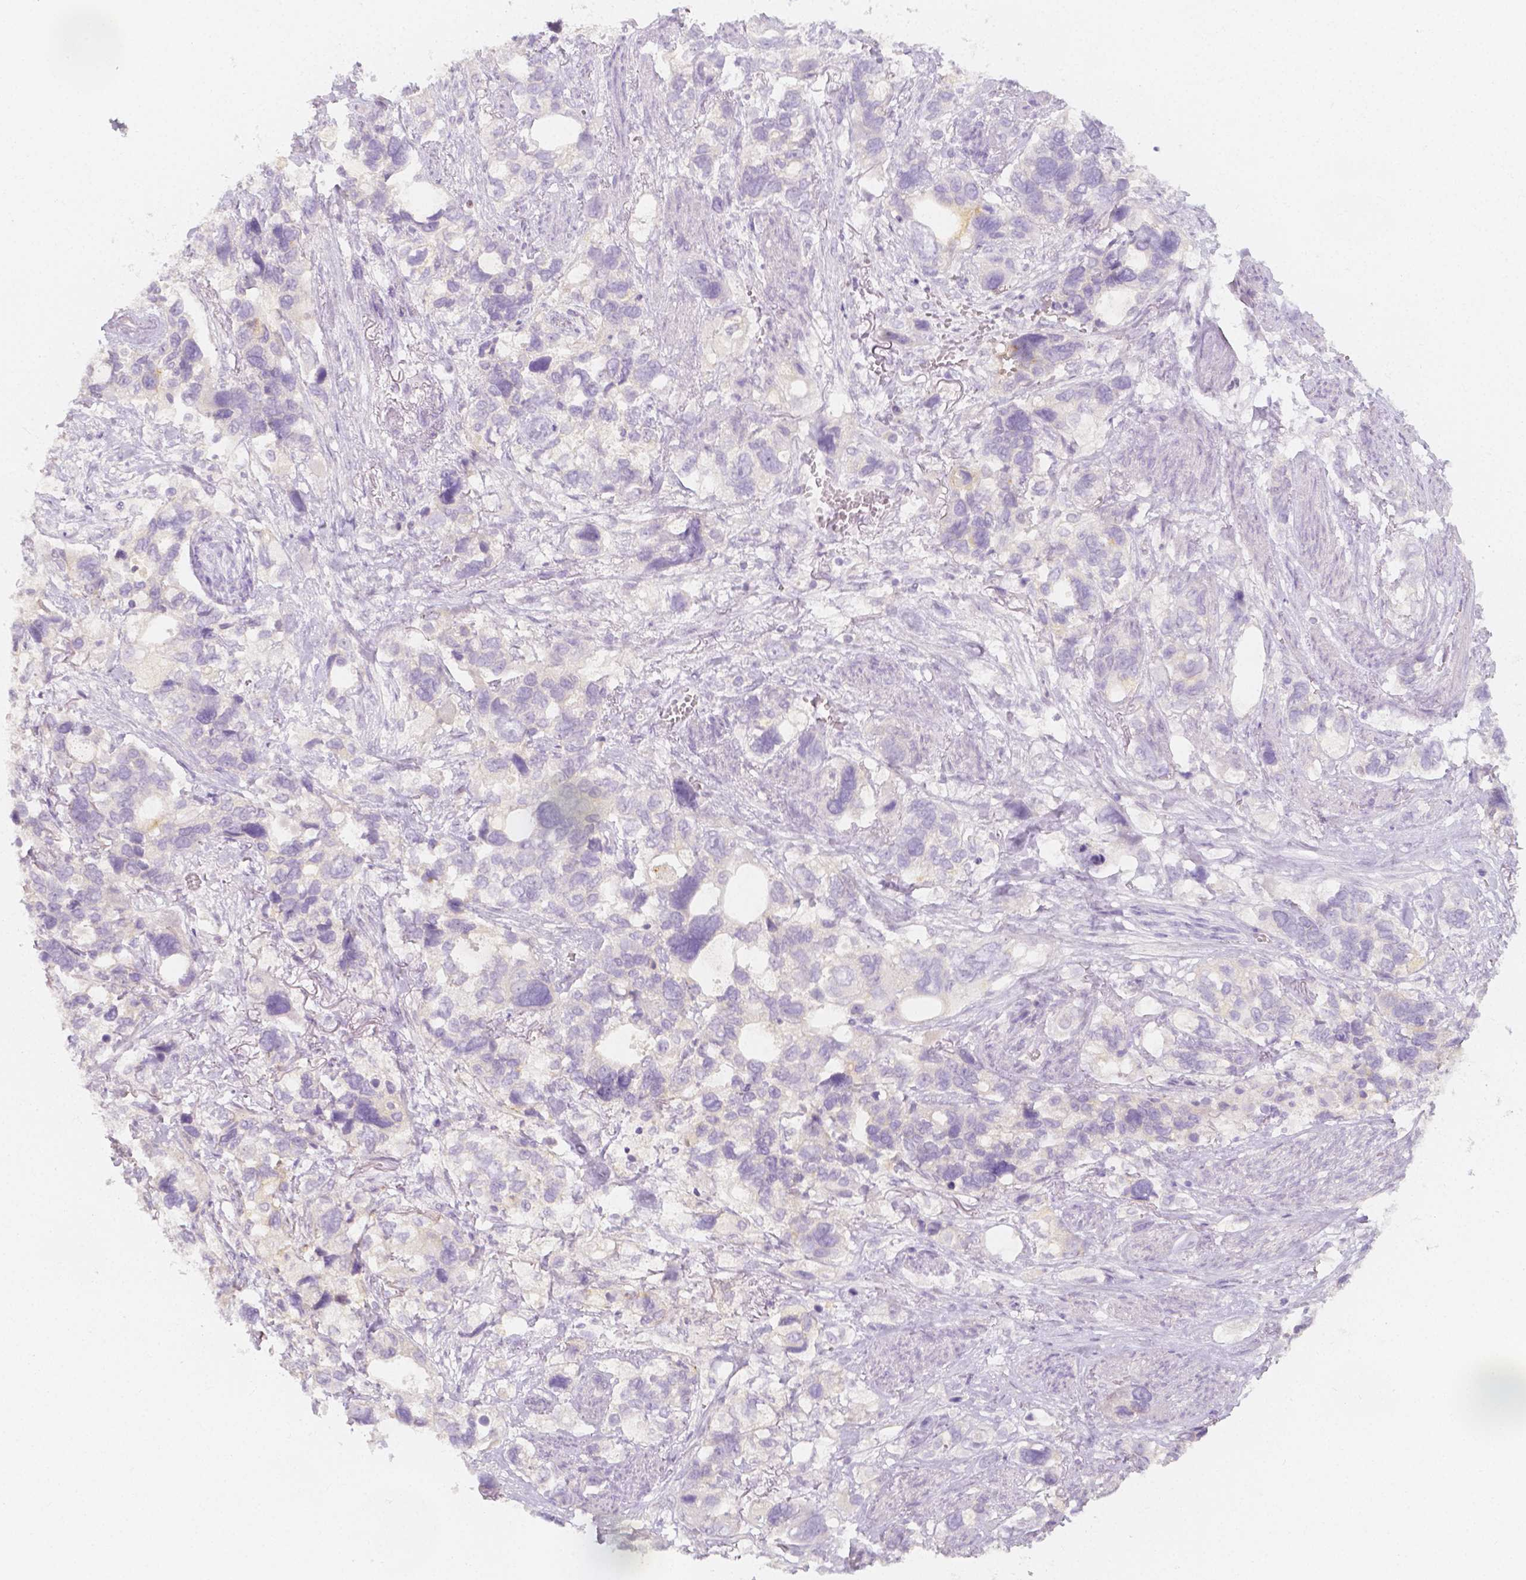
{"staining": {"intensity": "negative", "quantity": "none", "location": "none"}, "tissue": "stomach cancer", "cell_type": "Tumor cells", "image_type": "cancer", "snomed": [{"axis": "morphology", "description": "Adenocarcinoma, NOS"}, {"axis": "topography", "description": "Stomach, upper"}], "caption": "IHC image of human stomach cancer (adenocarcinoma) stained for a protein (brown), which shows no positivity in tumor cells. Nuclei are stained in blue.", "gene": "BATF", "patient": {"sex": "female", "age": 81}}